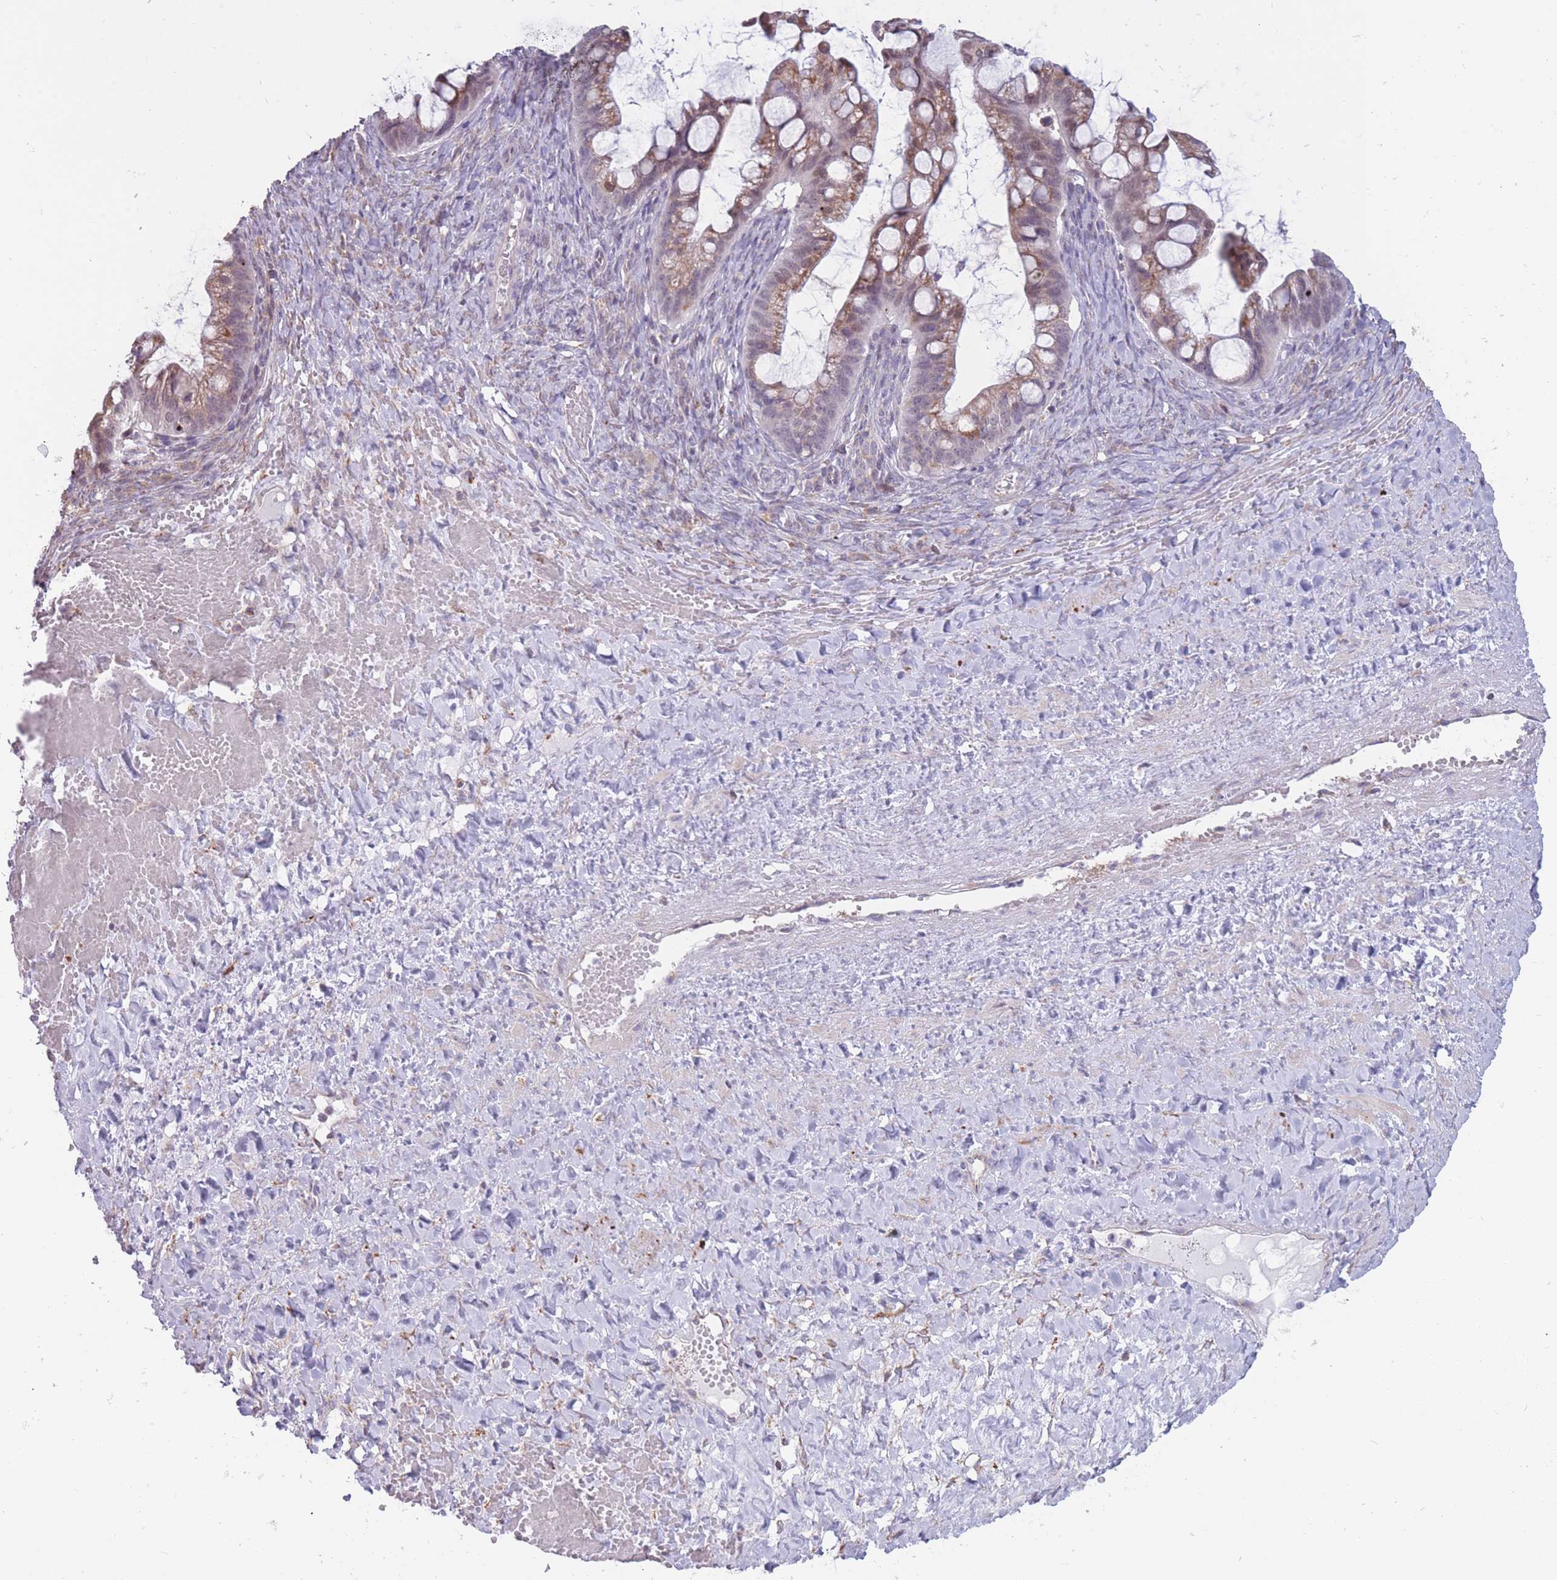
{"staining": {"intensity": "moderate", "quantity": "25%-75%", "location": "cytoplasmic/membranous"}, "tissue": "ovarian cancer", "cell_type": "Tumor cells", "image_type": "cancer", "snomed": [{"axis": "morphology", "description": "Cystadenocarcinoma, mucinous, NOS"}, {"axis": "topography", "description": "Ovary"}], "caption": "IHC image of neoplastic tissue: ovarian cancer stained using immunohistochemistry exhibits medium levels of moderate protein expression localized specifically in the cytoplasmic/membranous of tumor cells, appearing as a cytoplasmic/membranous brown color.", "gene": "TRAPPC5", "patient": {"sex": "female", "age": 73}}